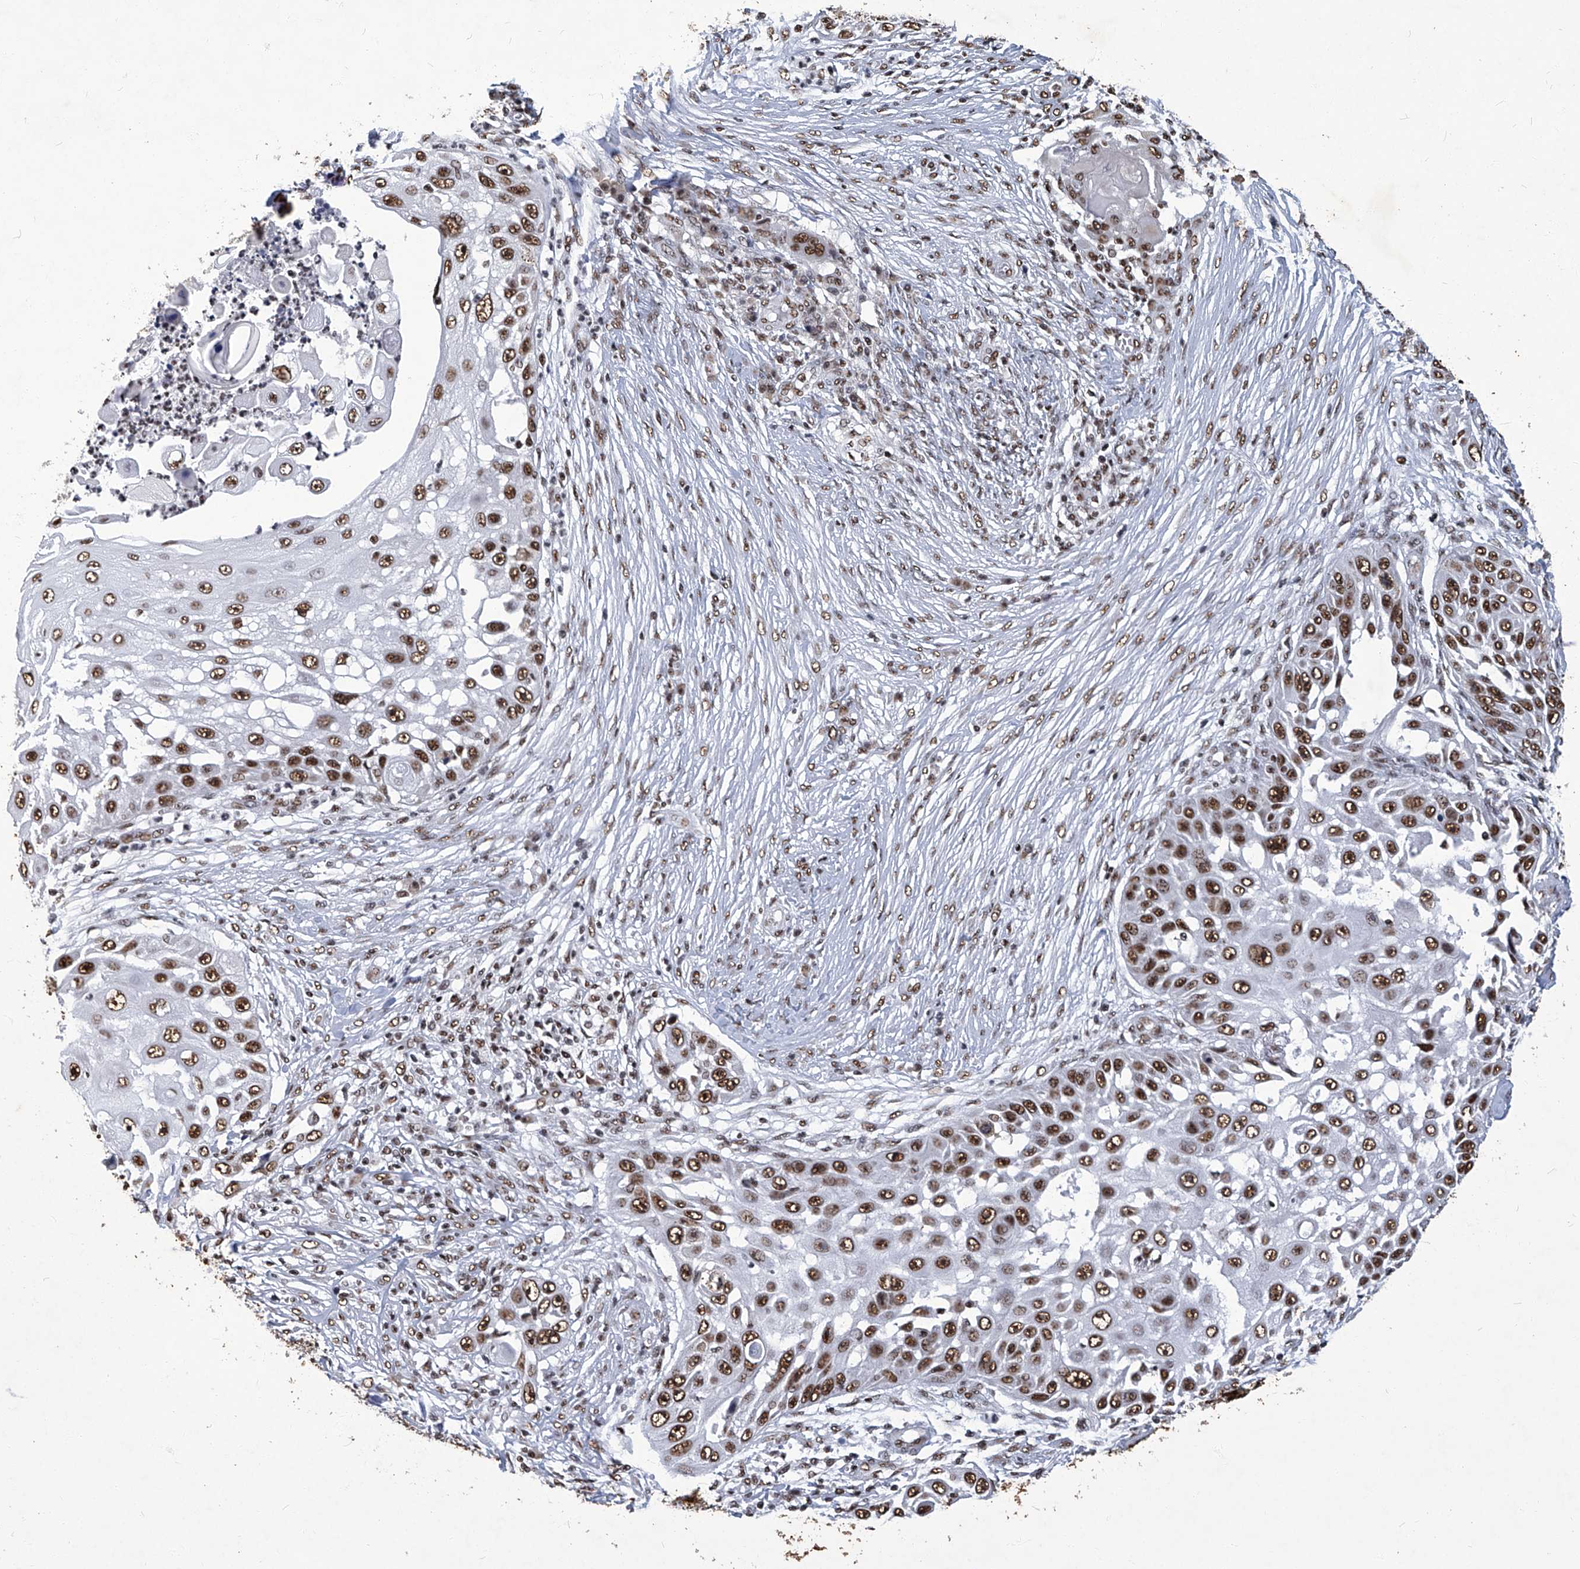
{"staining": {"intensity": "moderate", "quantity": ">75%", "location": "nuclear"}, "tissue": "skin cancer", "cell_type": "Tumor cells", "image_type": "cancer", "snomed": [{"axis": "morphology", "description": "Squamous cell carcinoma, NOS"}, {"axis": "topography", "description": "Skin"}], "caption": "Protein staining exhibits moderate nuclear positivity in about >75% of tumor cells in skin cancer.", "gene": "HBP1", "patient": {"sex": "female", "age": 44}}